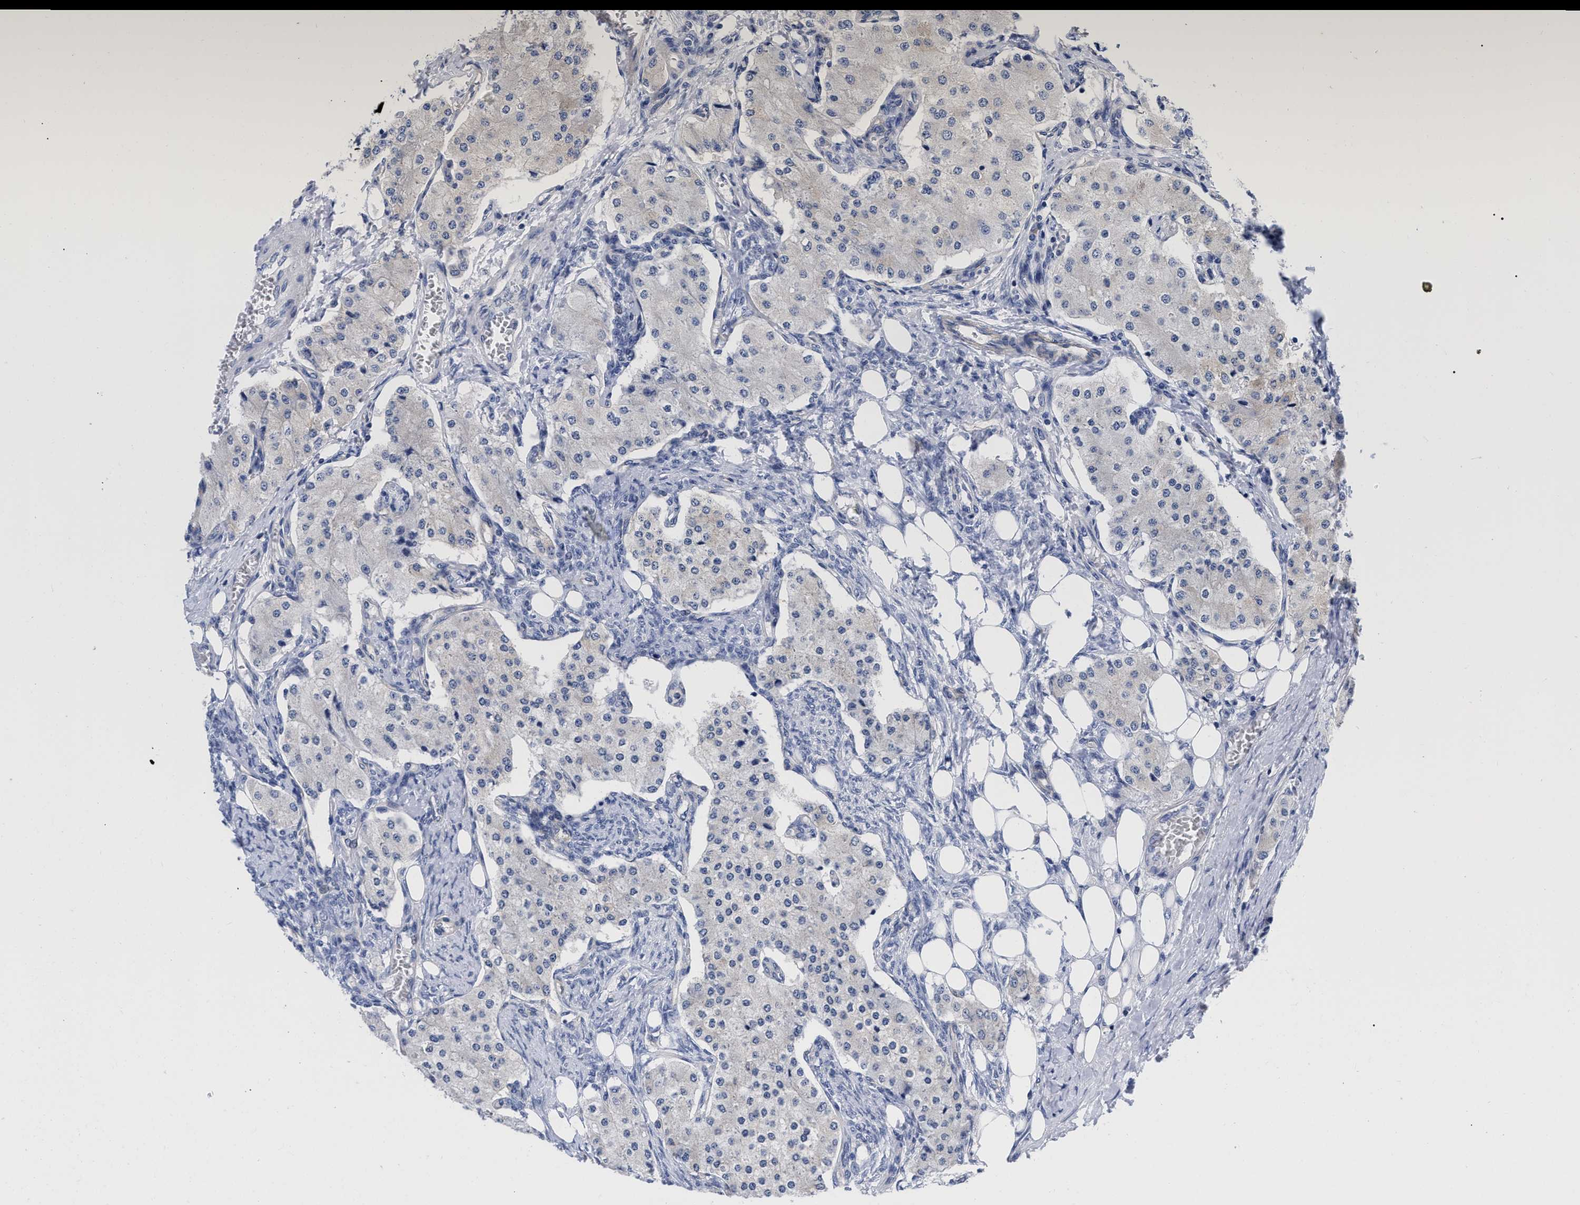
{"staining": {"intensity": "negative", "quantity": "none", "location": "none"}, "tissue": "carcinoid", "cell_type": "Tumor cells", "image_type": "cancer", "snomed": [{"axis": "morphology", "description": "Carcinoid, malignant, NOS"}, {"axis": "topography", "description": "Colon"}], "caption": "Tumor cells are negative for brown protein staining in malignant carcinoid. Nuclei are stained in blue.", "gene": "IRAG2", "patient": {"sex": "female", "age": 52}}